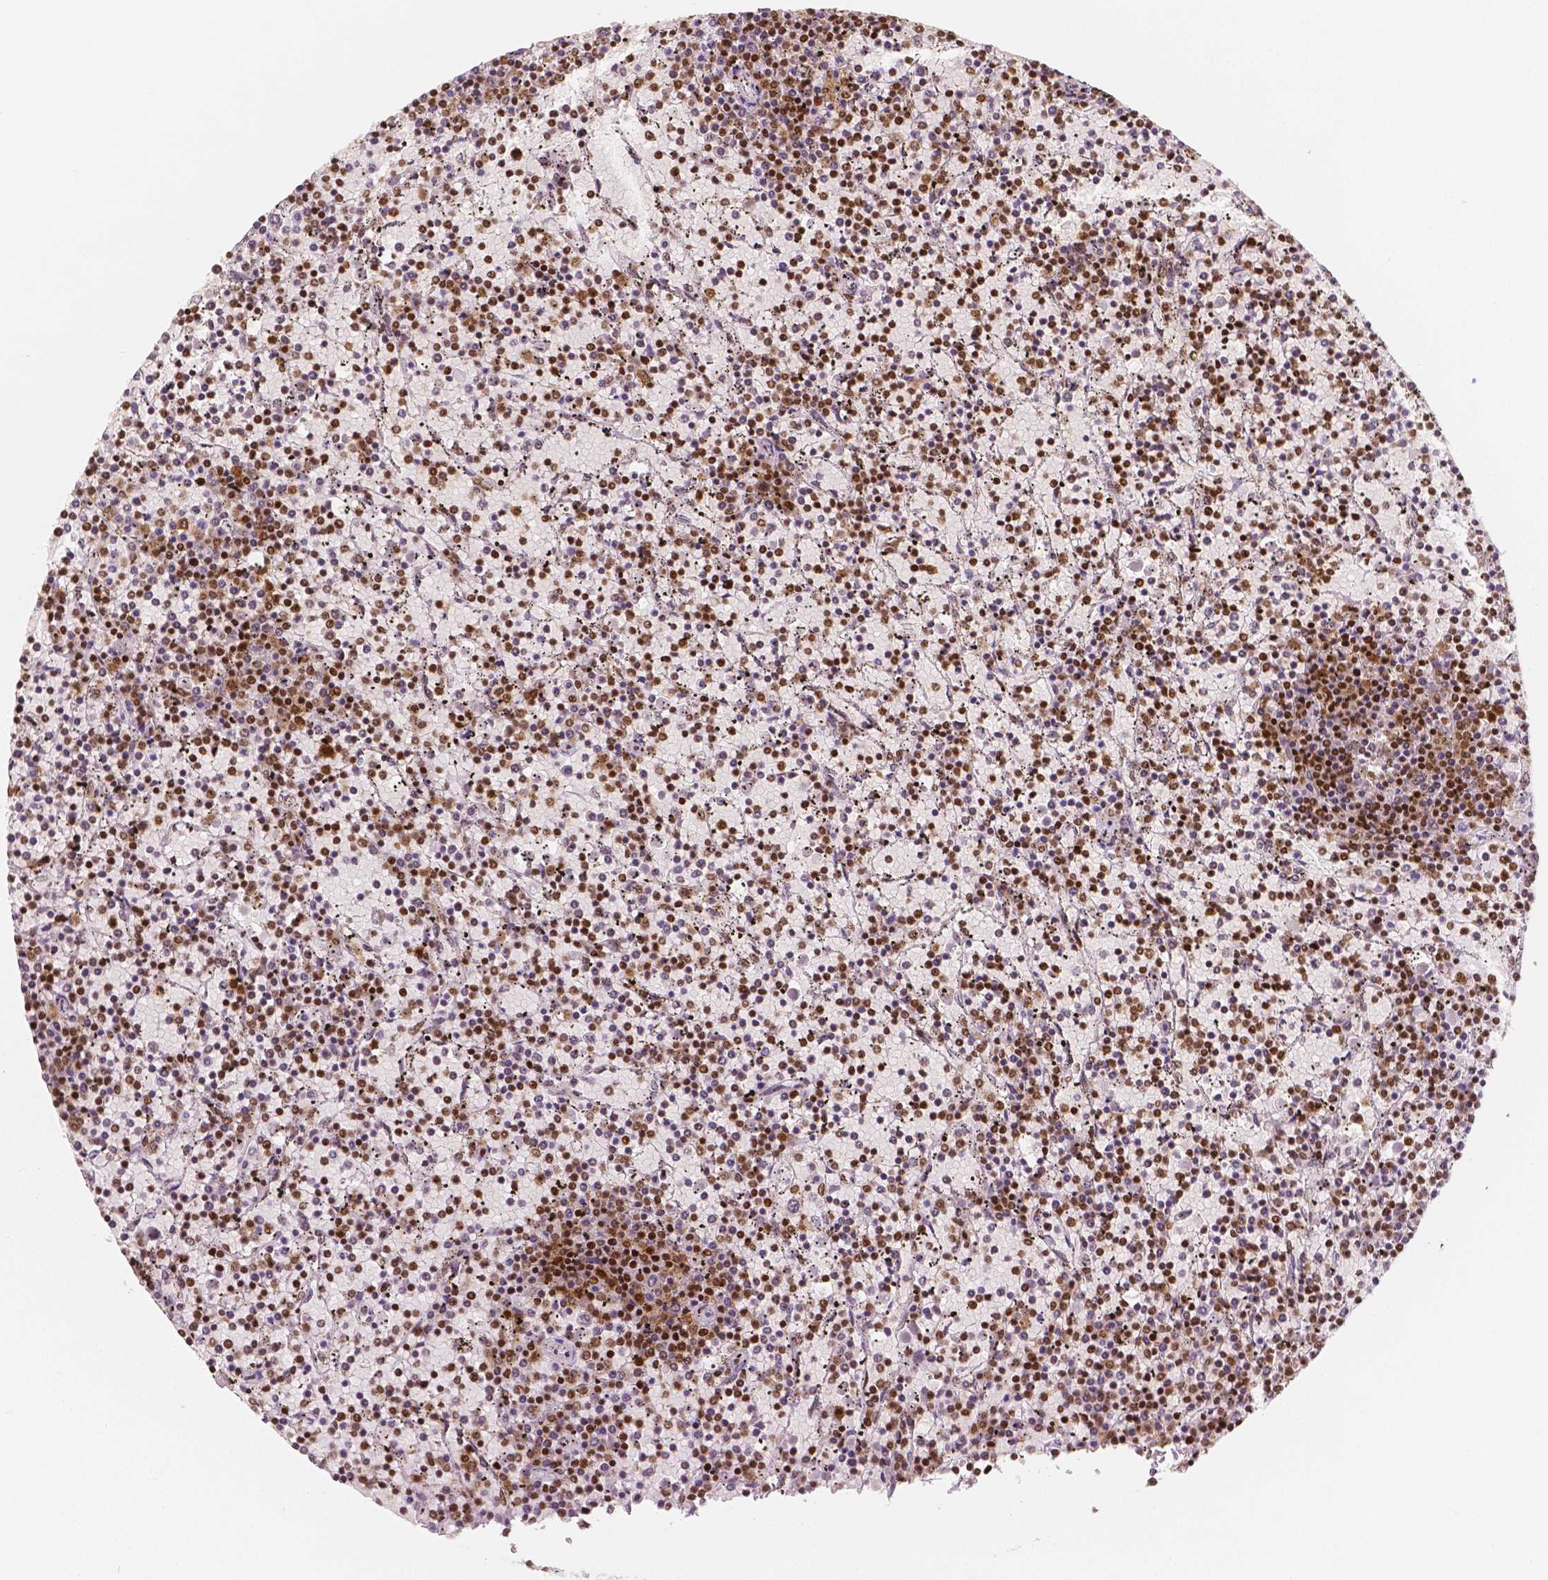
{"staining": {"intensity": "strong", "quantity": "25%-75%", "location": "nuclear"}, "tissue": "lymphoma", "cell_type": "Tumor cells", "image_type": "cancer", "snomed": [{"axis": "morphology", "description": "Malignant lymphoma, non-Hodgkin's type, Low grade"}, {"axis": "topography", "description": "Spleen"}], "caption": "Lymphoma stained with a brown dye displays strong nuclear positive positivity in about 25%-75% of tumor cells.", "gene": "HDAC1", "patient": {"sex": "female", "age": 77}}